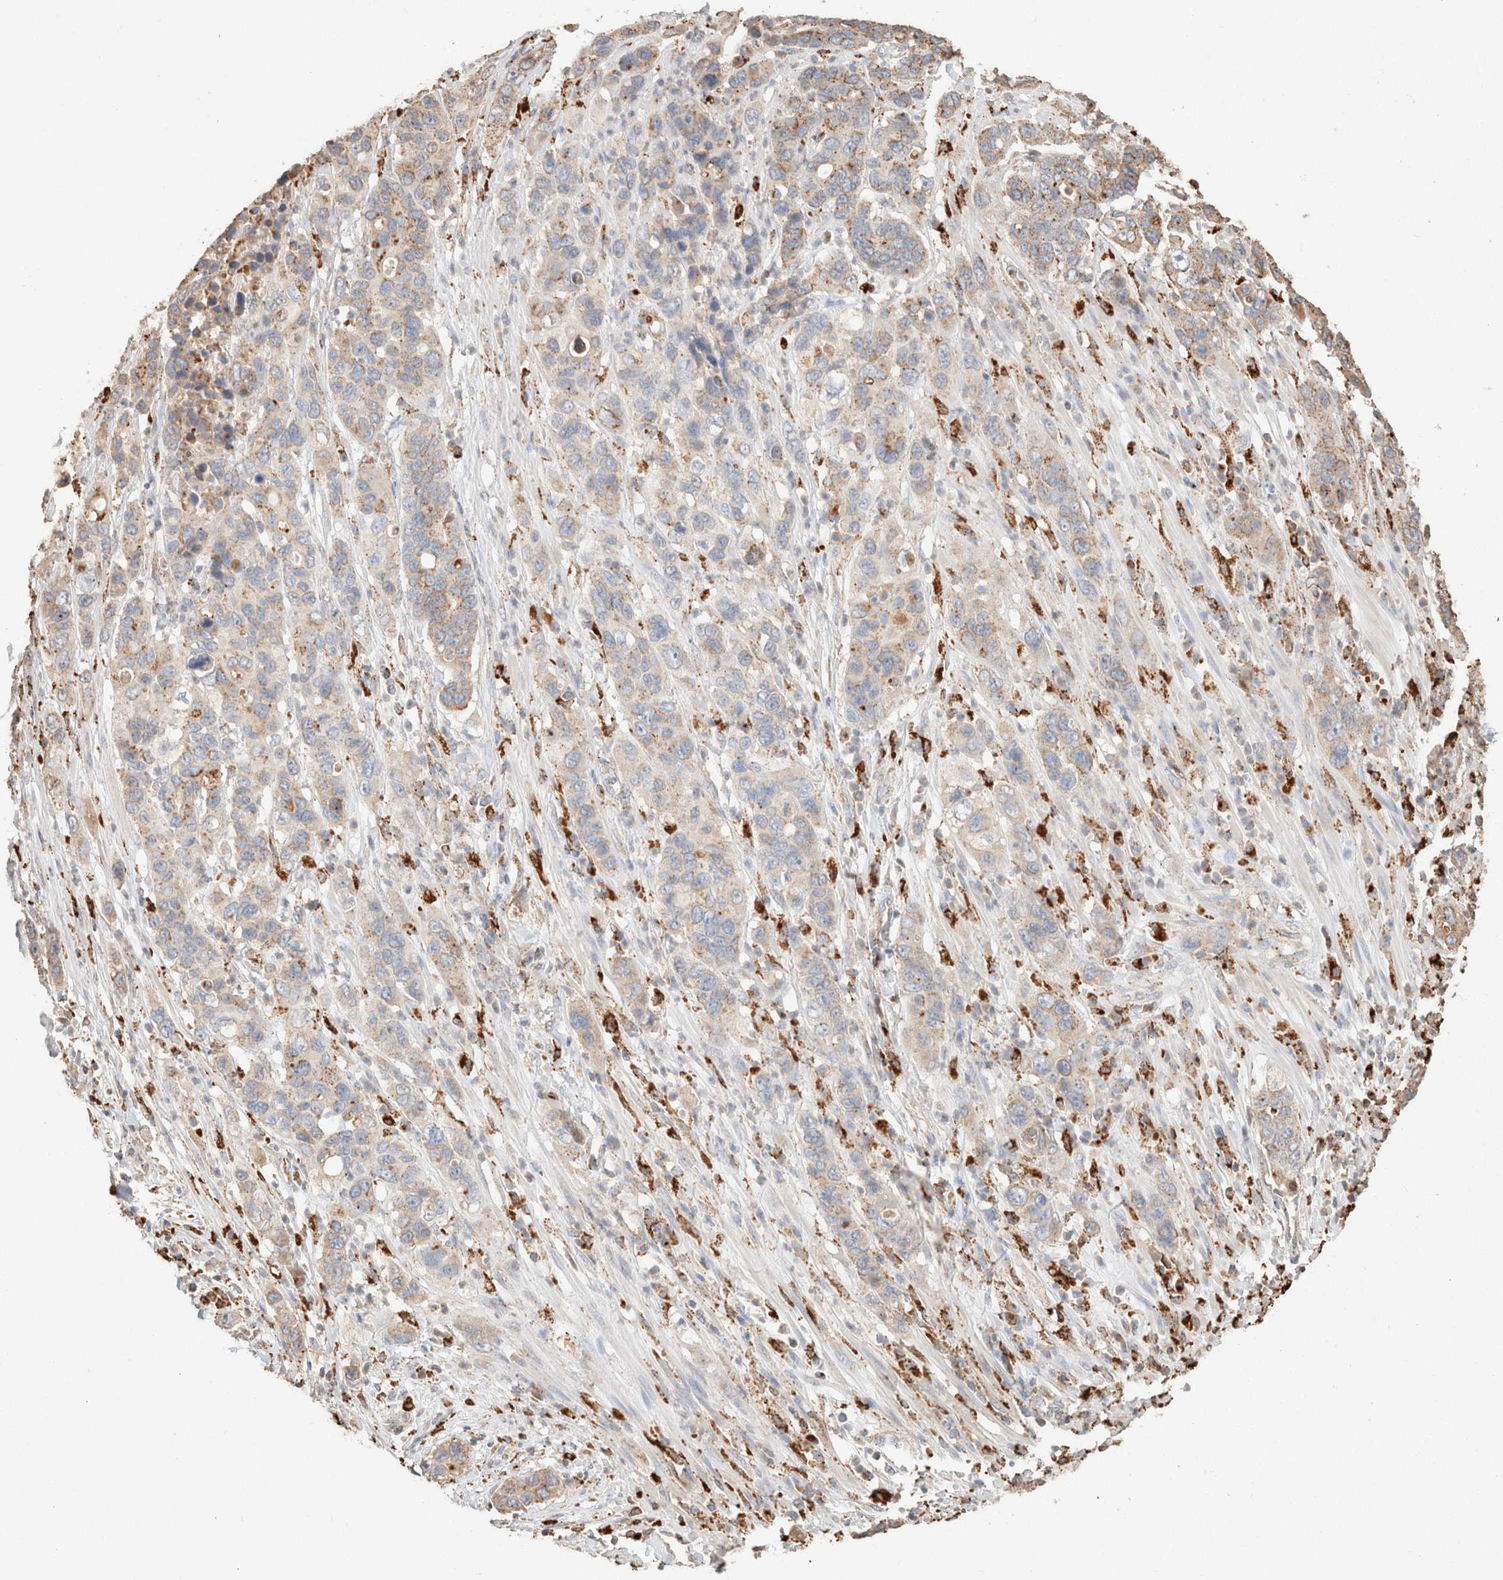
{"staining": {"intensity": "weak", "quantity": ">75%", "location": "cytoplasmic/membranous"}, "tissue": "pancreatic cancer", "cell_type": "Tumor cells", "image_type": "cancer", "snomed": [{"axis": "morphology", "description": "Adenocarcinoma, NOS"}, {"axis": "topography", "description": "Pancreas"}], "caption": "DAB immunohistochemical staining of pancreatic cancer (adenocarcinoma) displays weak cytoplasmic/membranous protein staining in approximately >75% of tumor cells.", "gene": "CTSC", "patient": {"sex": "female", "age": 71}}